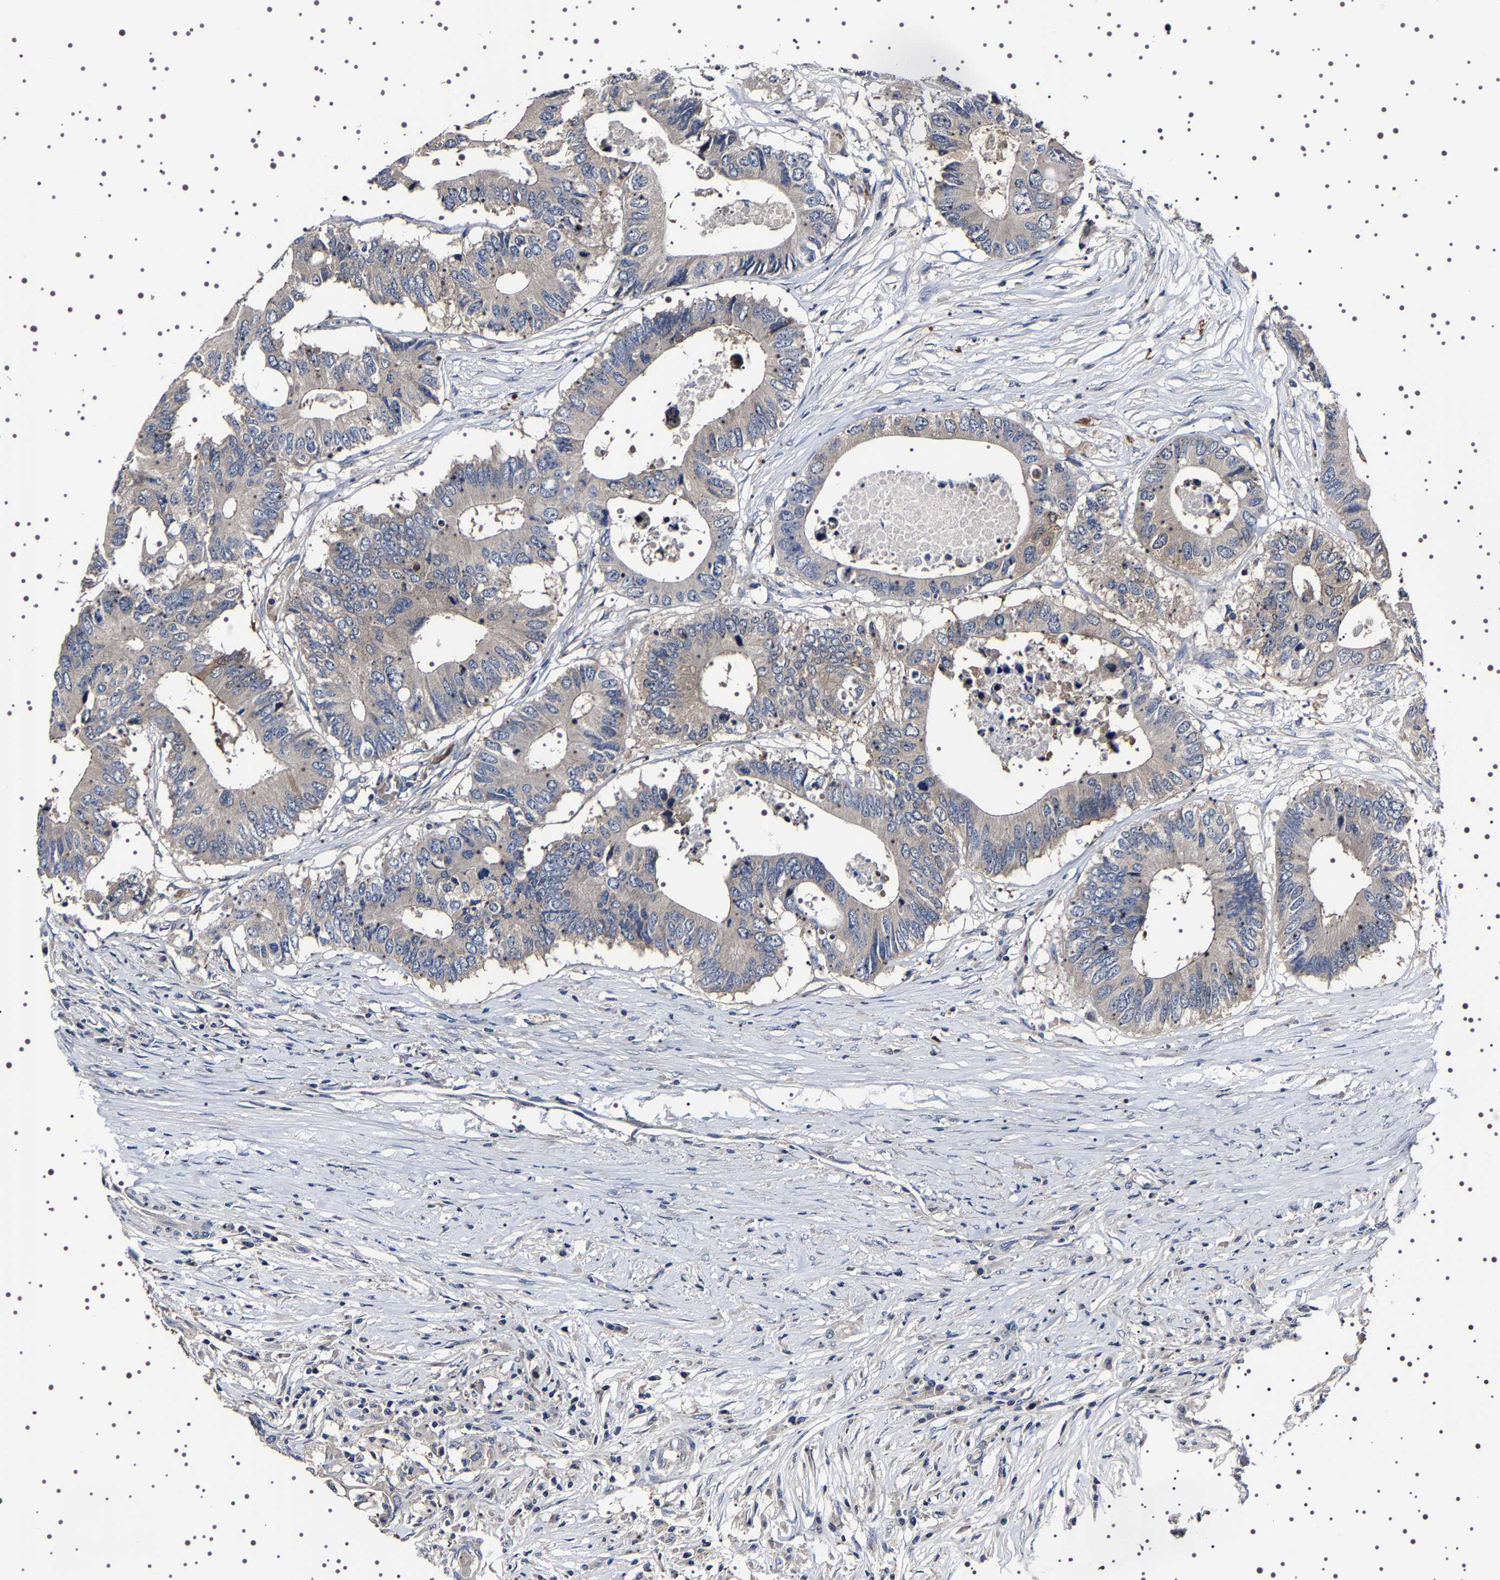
{"staining": {"intensity": "negative", "quantity": "none", "location": "none"}, "tissue": "colorectal cancer", "cell_type": "Tumor cells", "image_type": "cancer", "snomed": [{"axis": "morphology", "description": "Adenocarcinoma, NOS"}, {"axis": "topography", "description": "Colon"}], "caption": "This histopathology image is of colorectal cancer stained with immunohistochemistry (IHC) to label a protein in brown with the nuclei are counter-stained blue. There is no expression in tumor cells. The staining is performed using DAB (3,3'-diaminobenzidine) brown chromogen with nuclei counter-stained in using hematoxylin.", "gene": "TARBP1", "patient": {"sex": "male", "age": 71}}